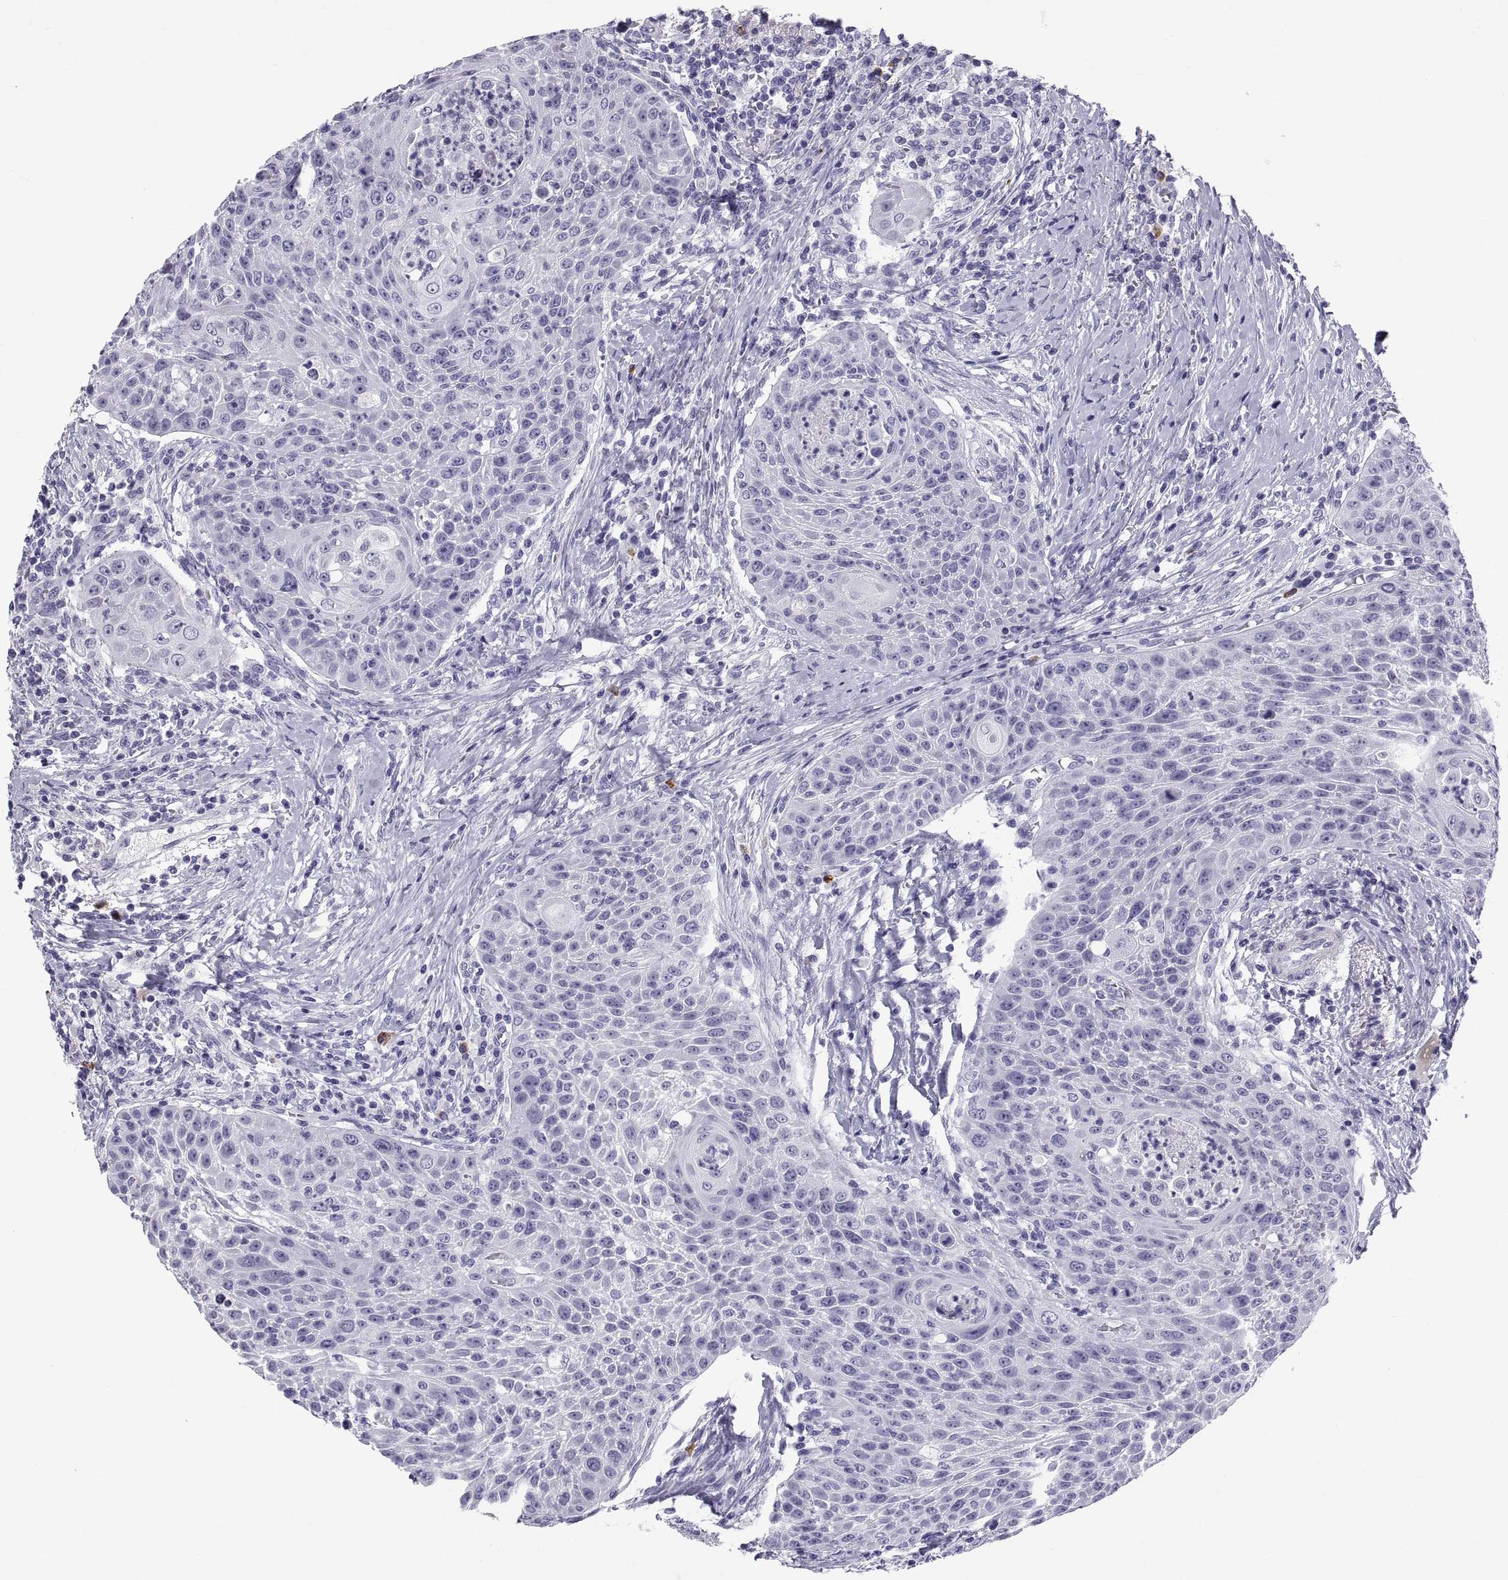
{"staining": {"intensity": "negative", "quantity": "none", "location": "none"}, "tissue": "head and neck cancer", "cell_type": "Tumor cells", "image_type": "cancer", "snomed": [{"axis": "morphology", "description": "Squamous cell carcinoma, NOS"}, {"axis": "topography", "description": "Head-Neck"}], "caption": "A histopathology image of human squamous cell carcinoma (head and neck) is negative for staining in tumor cells.", "gene": "CT47A10", "patient": {"sex": "male", "age": 69}}